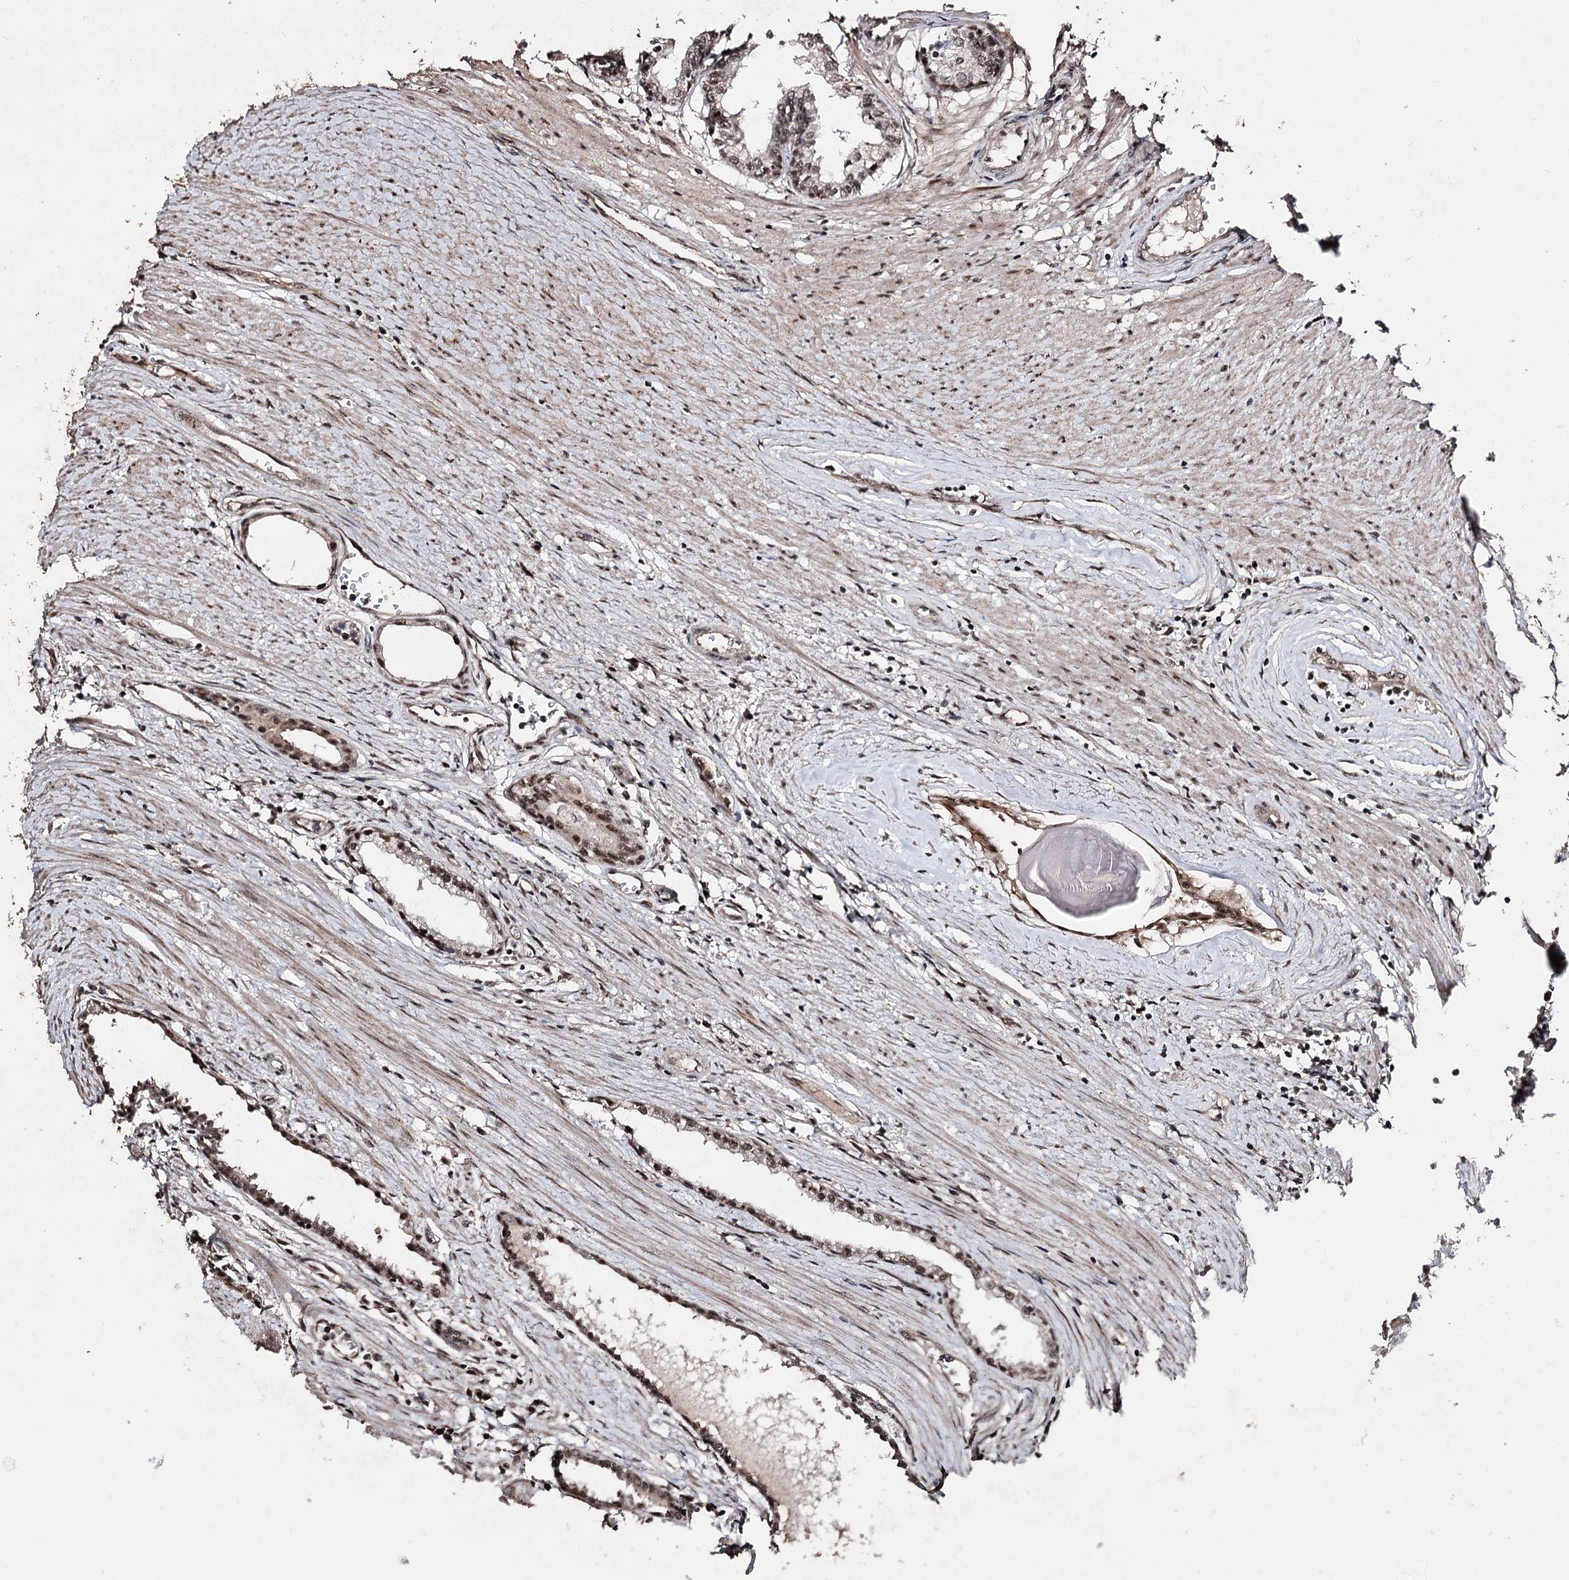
{"staining": {"intensity": "moderate", "quantity": "25%-75%", "location": "nuclear"}, "tissue": "prostate cancer", "cell_type": "Tumor cells", "image_type": "cancer", "snomed": [{"axis": "morphology", "description": "Adenocarcinoma, High grade"}, {"axis": "topography", "description": "Prostate"}], "caption": "A histopathology image showing moderate nuclear staining in approximately 25%-75% of tumor cells in prostate high-grade adenocarcinoma, as visualized by brown immunohistochemical staining.", "gene": "U2SURP", "patient": {"sex": "male", "age": 68}}